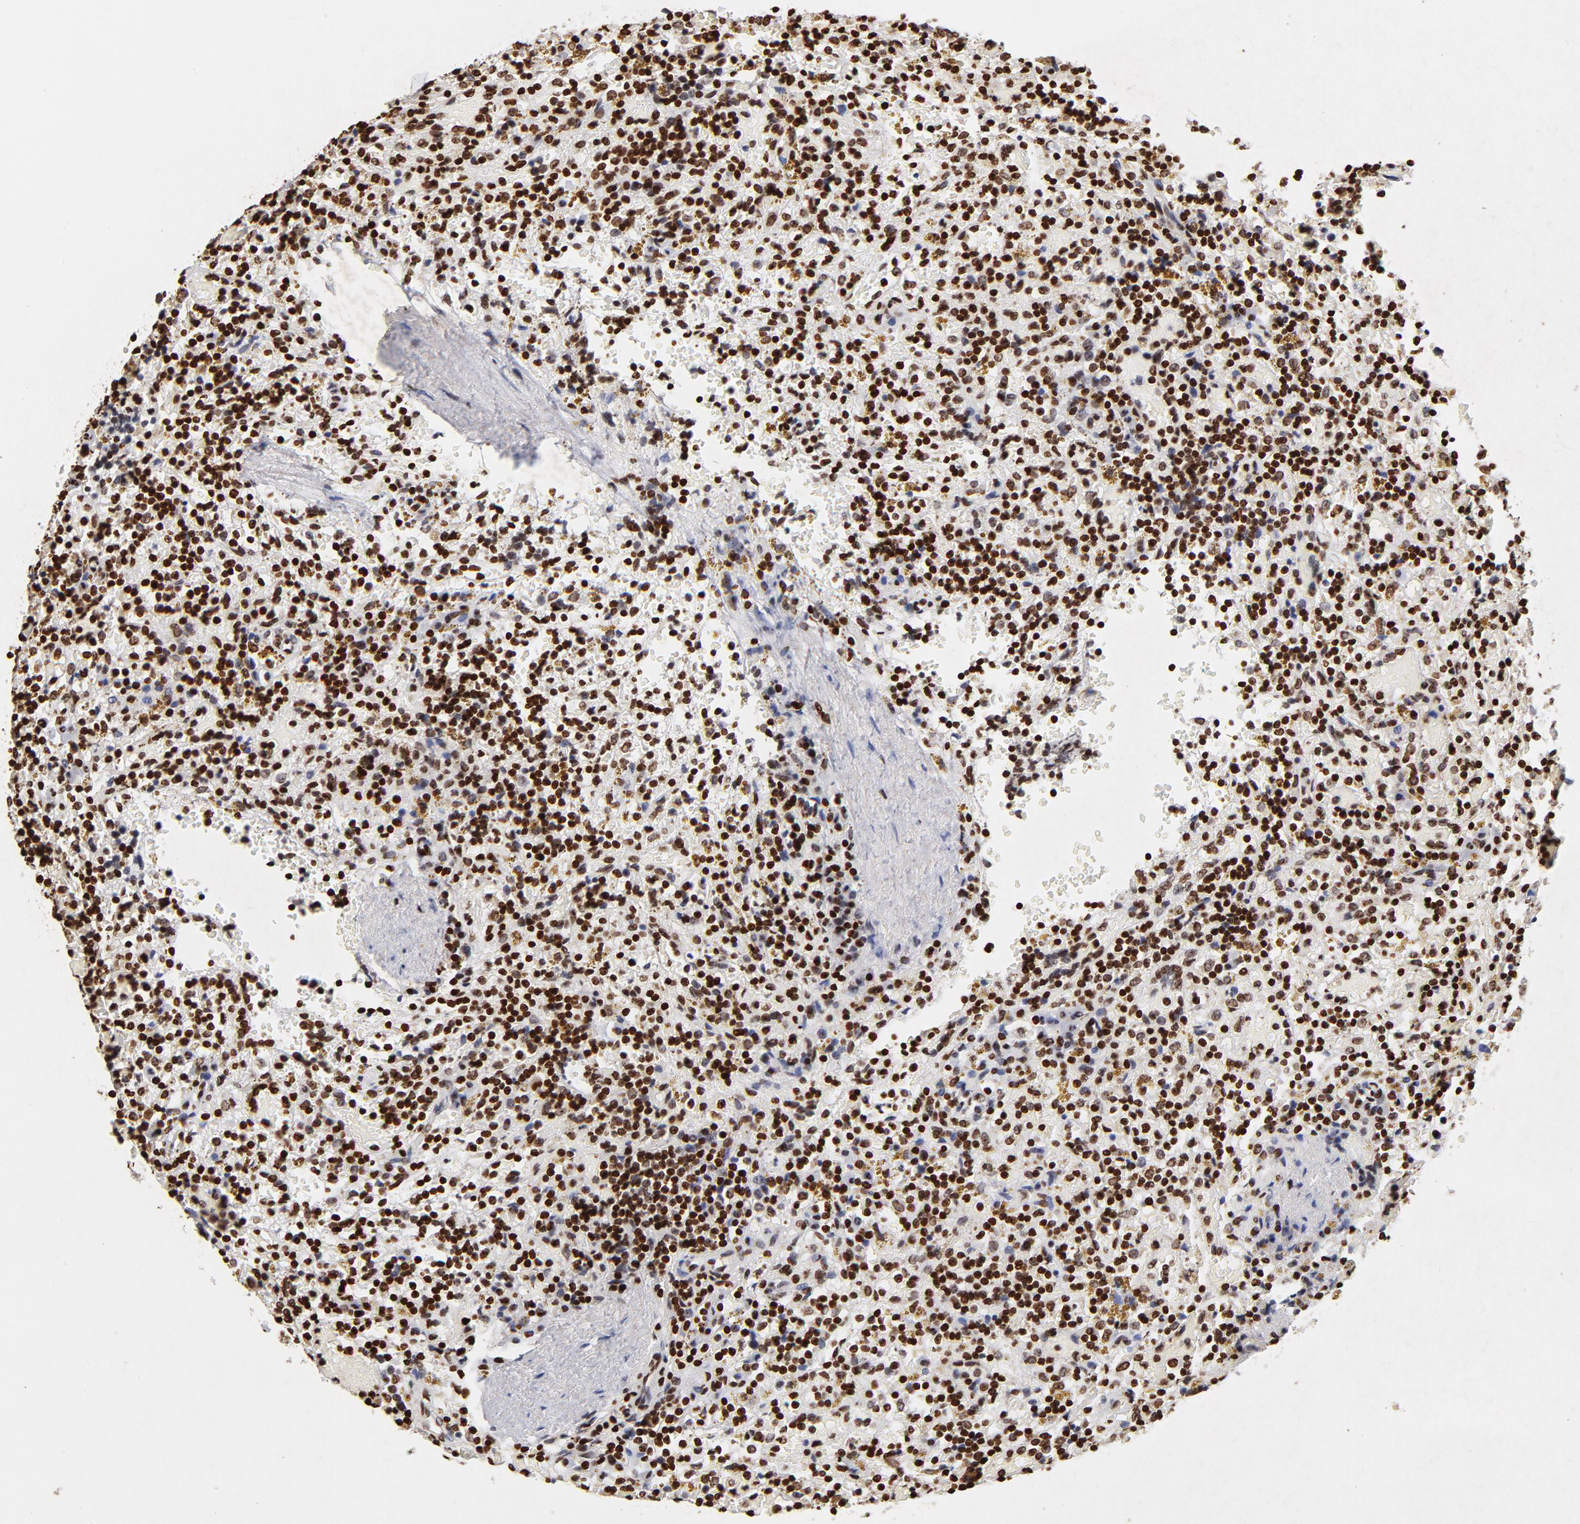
{"staining": {"intensity": "strong", "quantity": ">75%", "location": "nuclear"}, "tissue": "lymphoma", "cell_type": "Tumor cells", "image_type": "cancer", "snomed": [{"axis": "morphology", "description": "Malignant lymphoma, non-Hodgkin's type, Low grade"}, {"axis": "topography", "description": "Spleen"}], "caption": "Lymphoma stained with a brown dye shows strong nuclear positive positivity in about >75% of tumor cells.", "gene": "FBH1", "patient": {"sex": "female", "age": 65}}